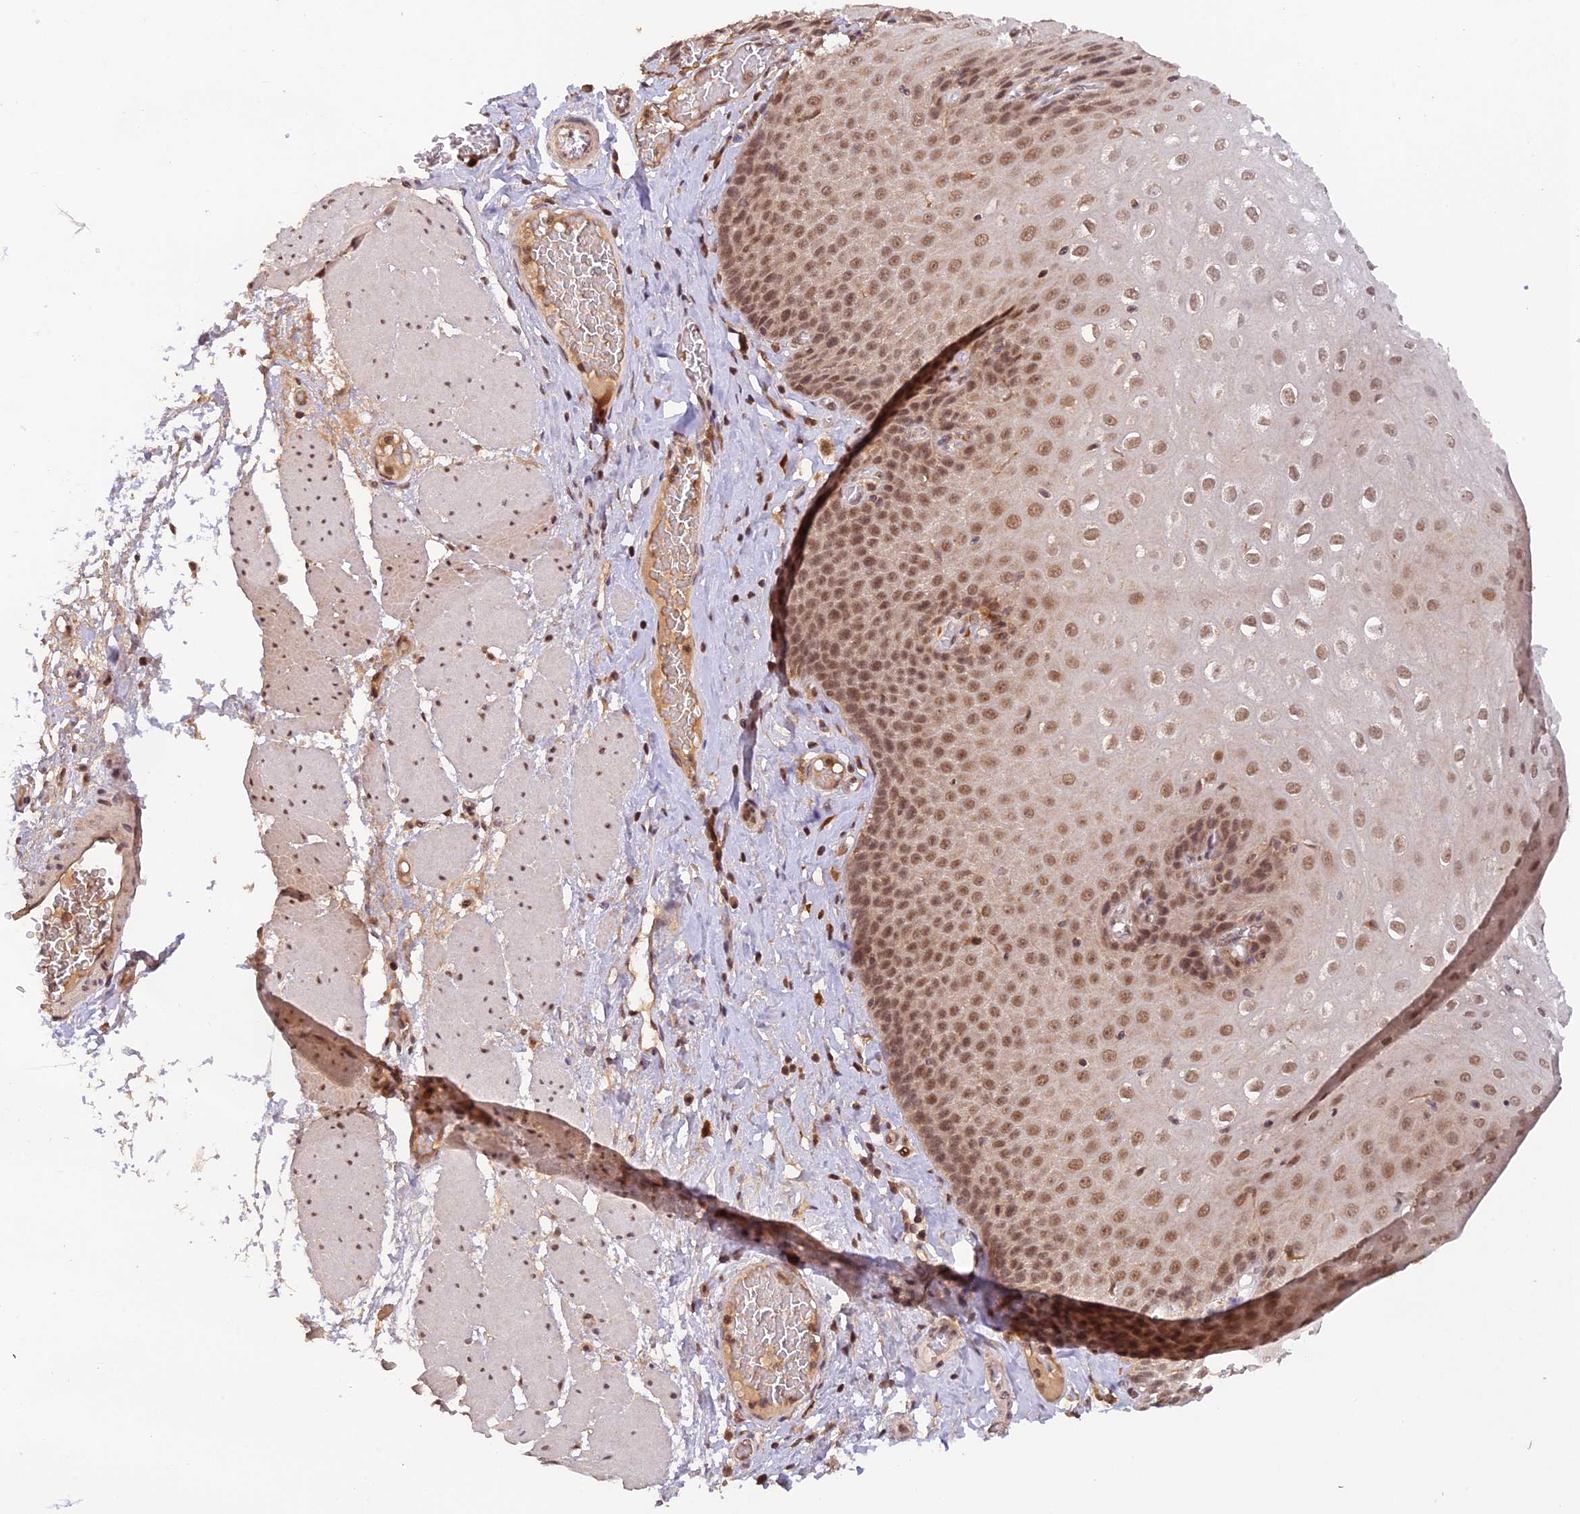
{"staining": {"intensity": "moderate", "quantity": ">75%", "location": "nuclear"}, "tissue": "esophagus", "cell_type": "Squamous epithelial cells", "image_type": "normal", "snomed": [{"axis": "morphology", "description": "Normal tissue, NOS"}, {"axis": "topography", "description": "Esophagus"}], "caption": "Squamous epithelial cells exhibit medium levels of moderate nuclear staining in approximately >75% of cells in benign human esophagus.", "gene": "ZNF436", "patient": {"sex": "male", "age": 60}}